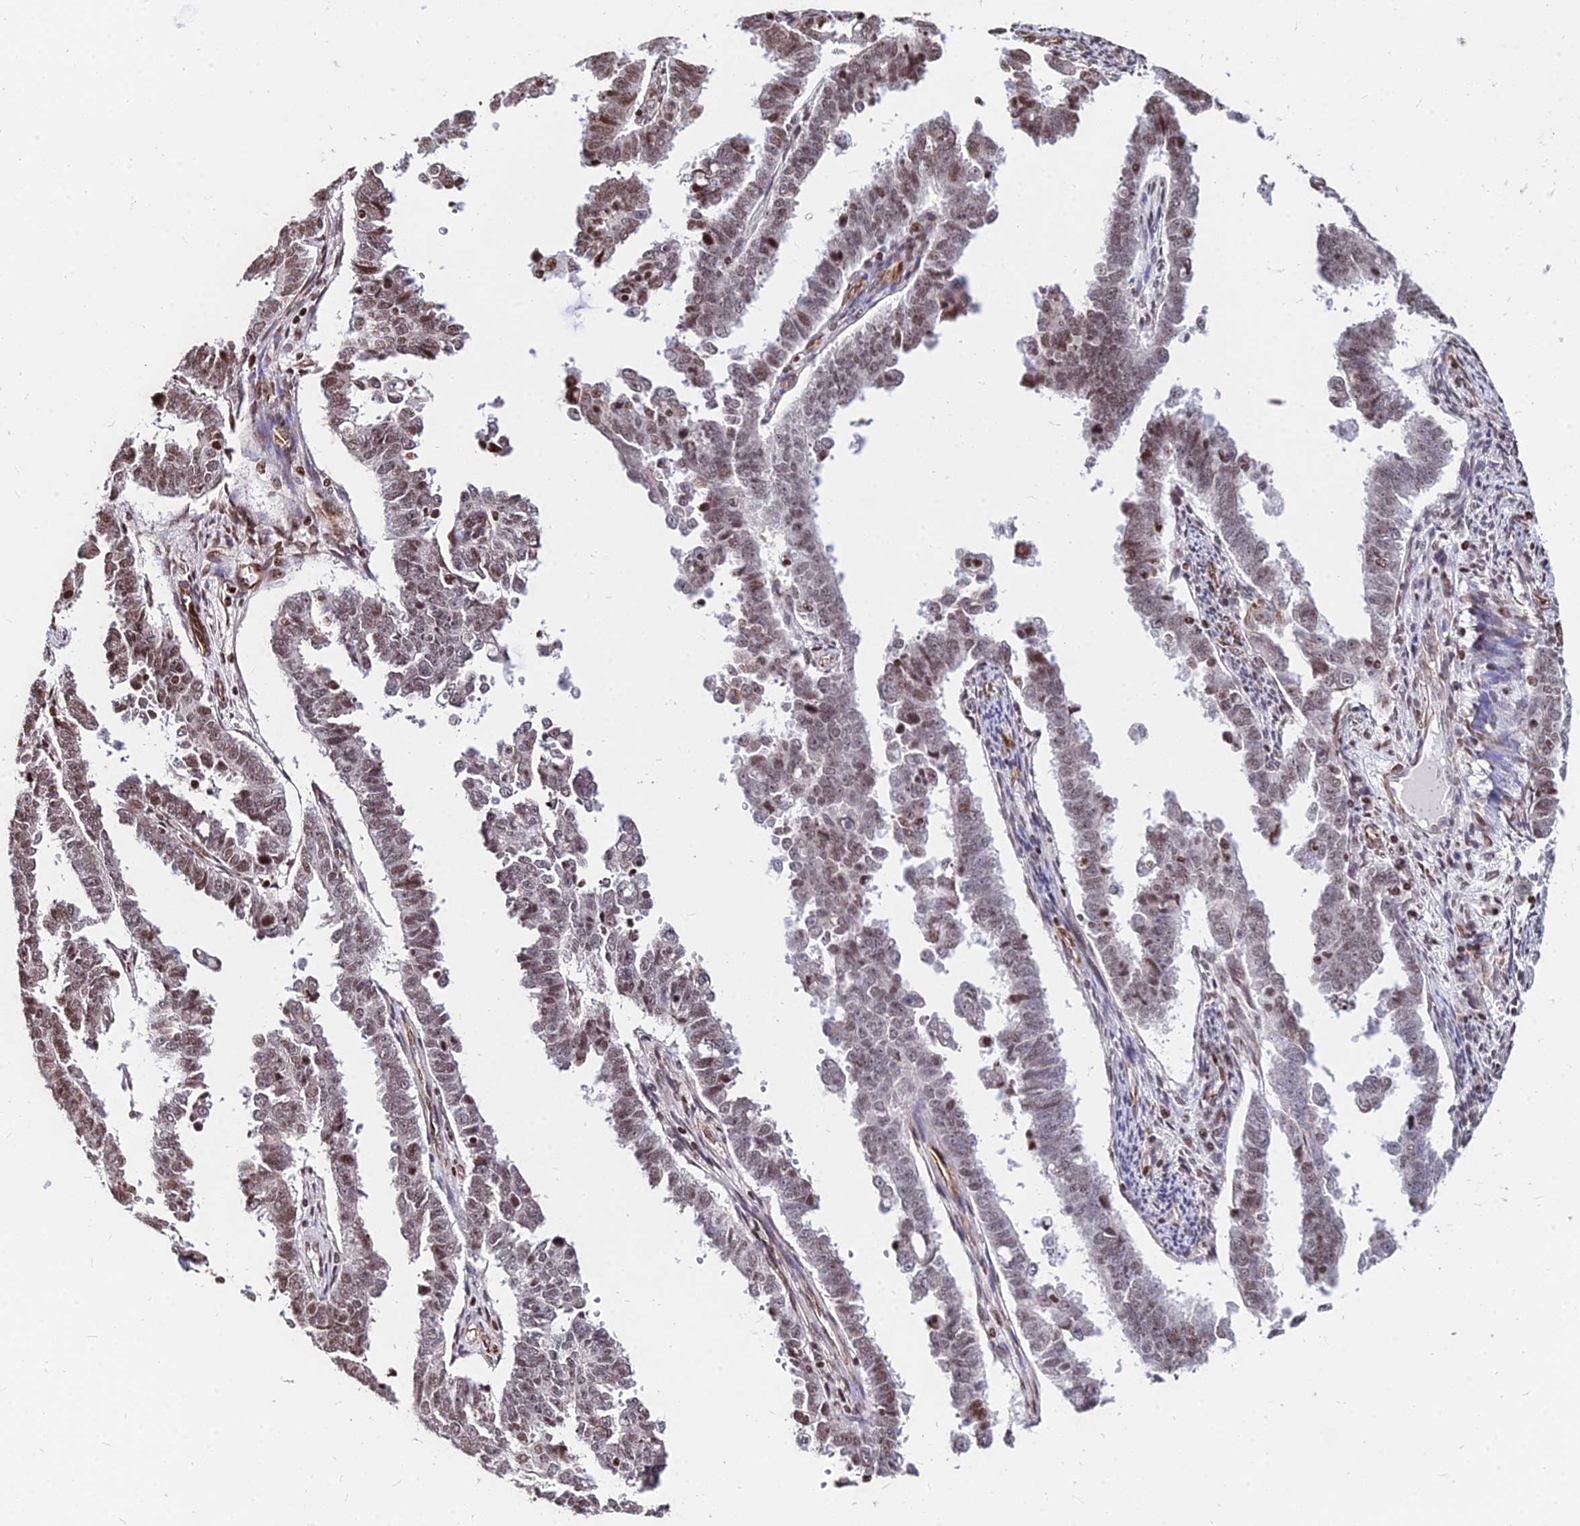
{"staining": {"intensity": "moderate", "quantity": ">75%", "location": "nuclear"}, "tissue": "endometrial cancer", "cell_type": "Tumor cells", "image_type": "cancer", "snomed": [{"axis": "morphology", "description": "Adenocarcinoma, NOS"}, {"axis": "topography", "description": "Endometrium"}], "caption": "IHC (DAB) staining of human endometrial adenocarcinoma shows moderate nuclear protein expression in about >75% of tumor cells.", "gene": "NYAP2", "patient": {"sex": "female", "age": 75}}